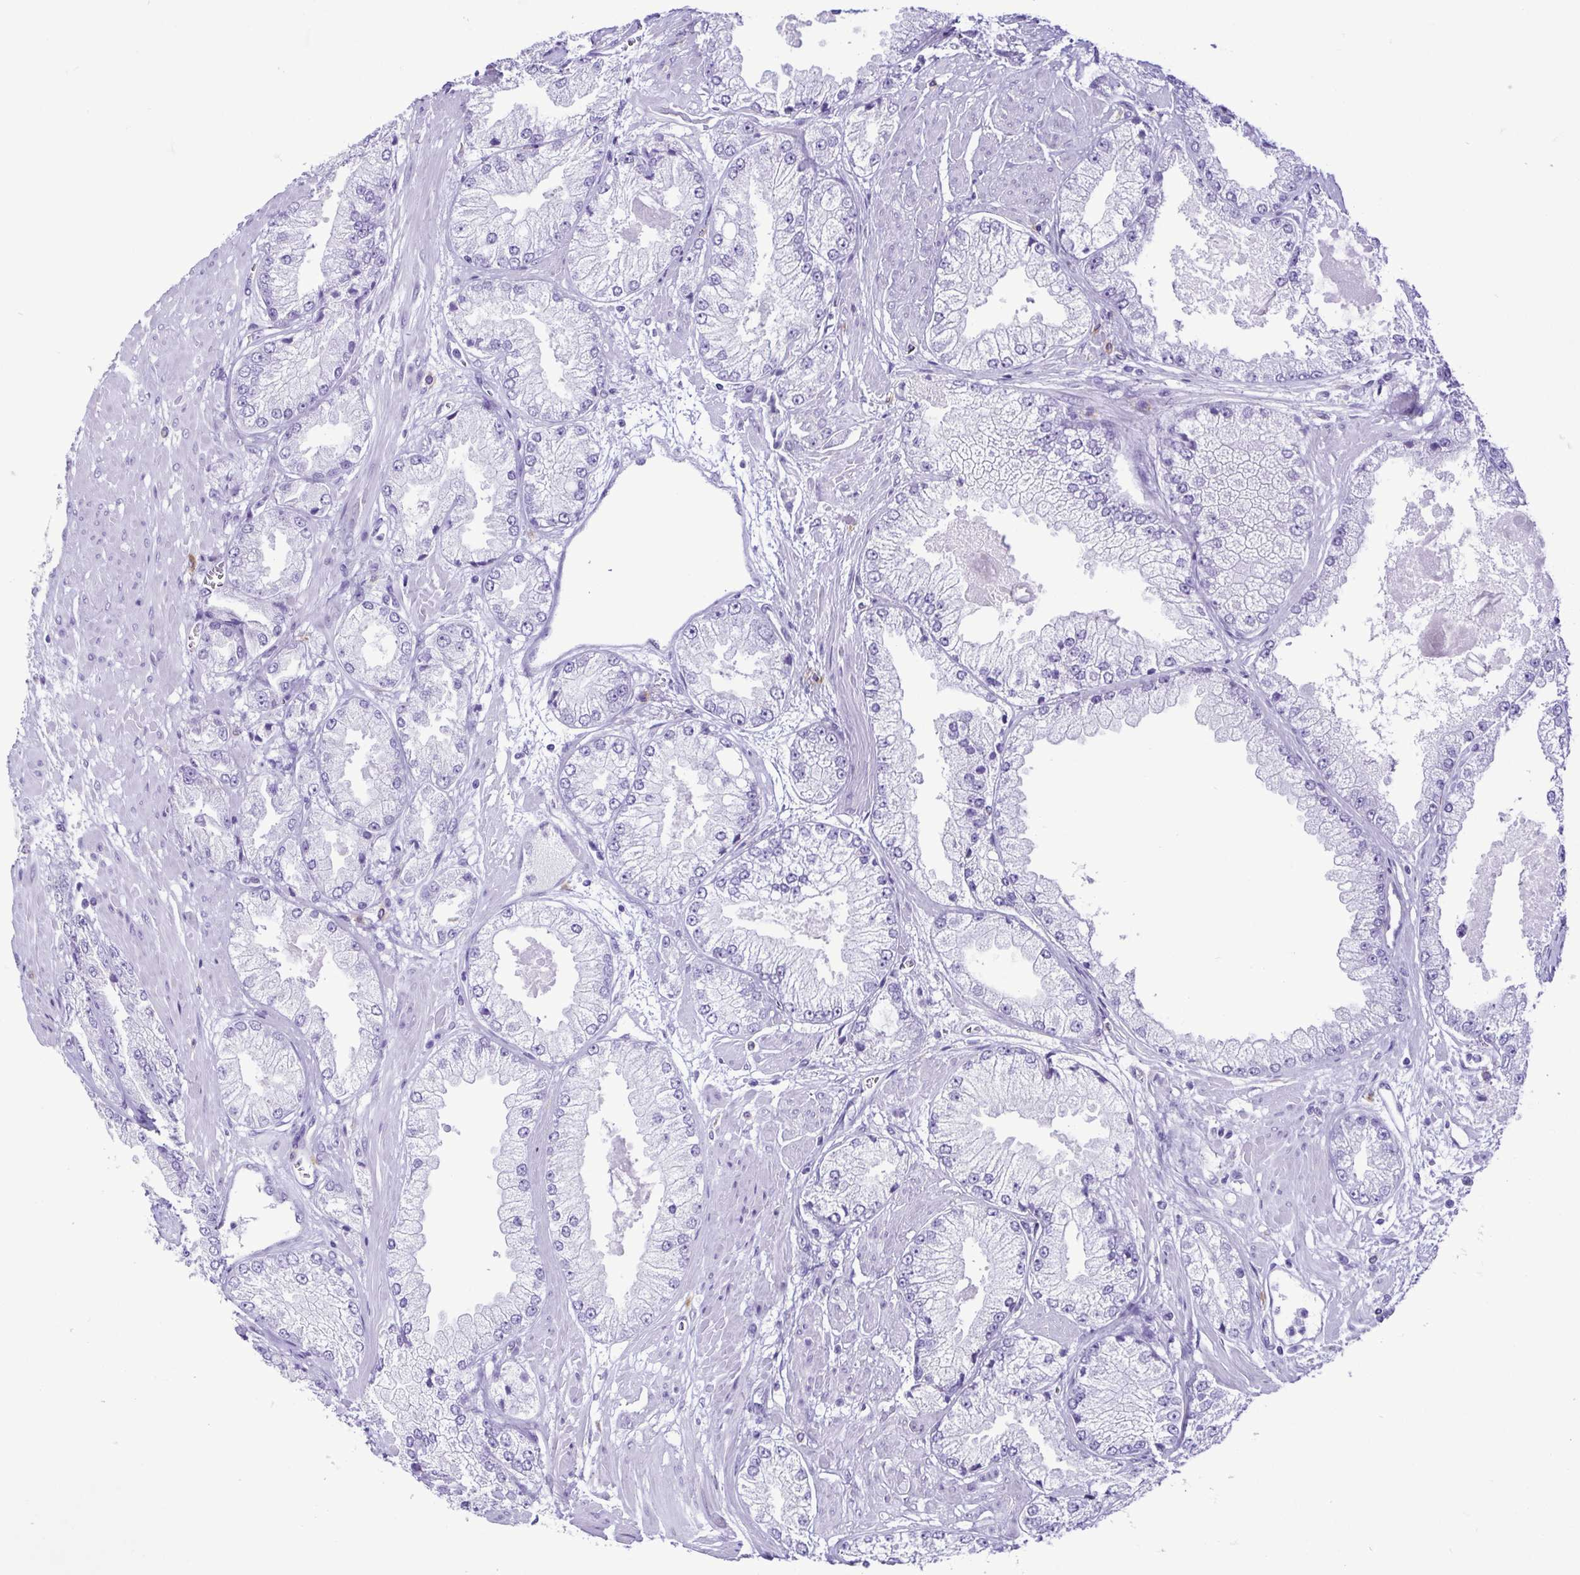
{"staining": {"intensity": "negative", "quantity": "none", "location": "none"}, "tissue": "prostate cancer", "cell_type": "Tumor cells", "image_type": "cancer", "snomed": [{"axis": "morphology", "description": "Adenocarcinoma, High grade"}, {"axis": "topography", "description": "Prostate"}], "caption": "Image shows no significant protein staining in tumor cells of adenocarcinoma (high-grade) (prostate).", "gene": "SPATA16", "patient": {"sex": "male", "age": 68}}